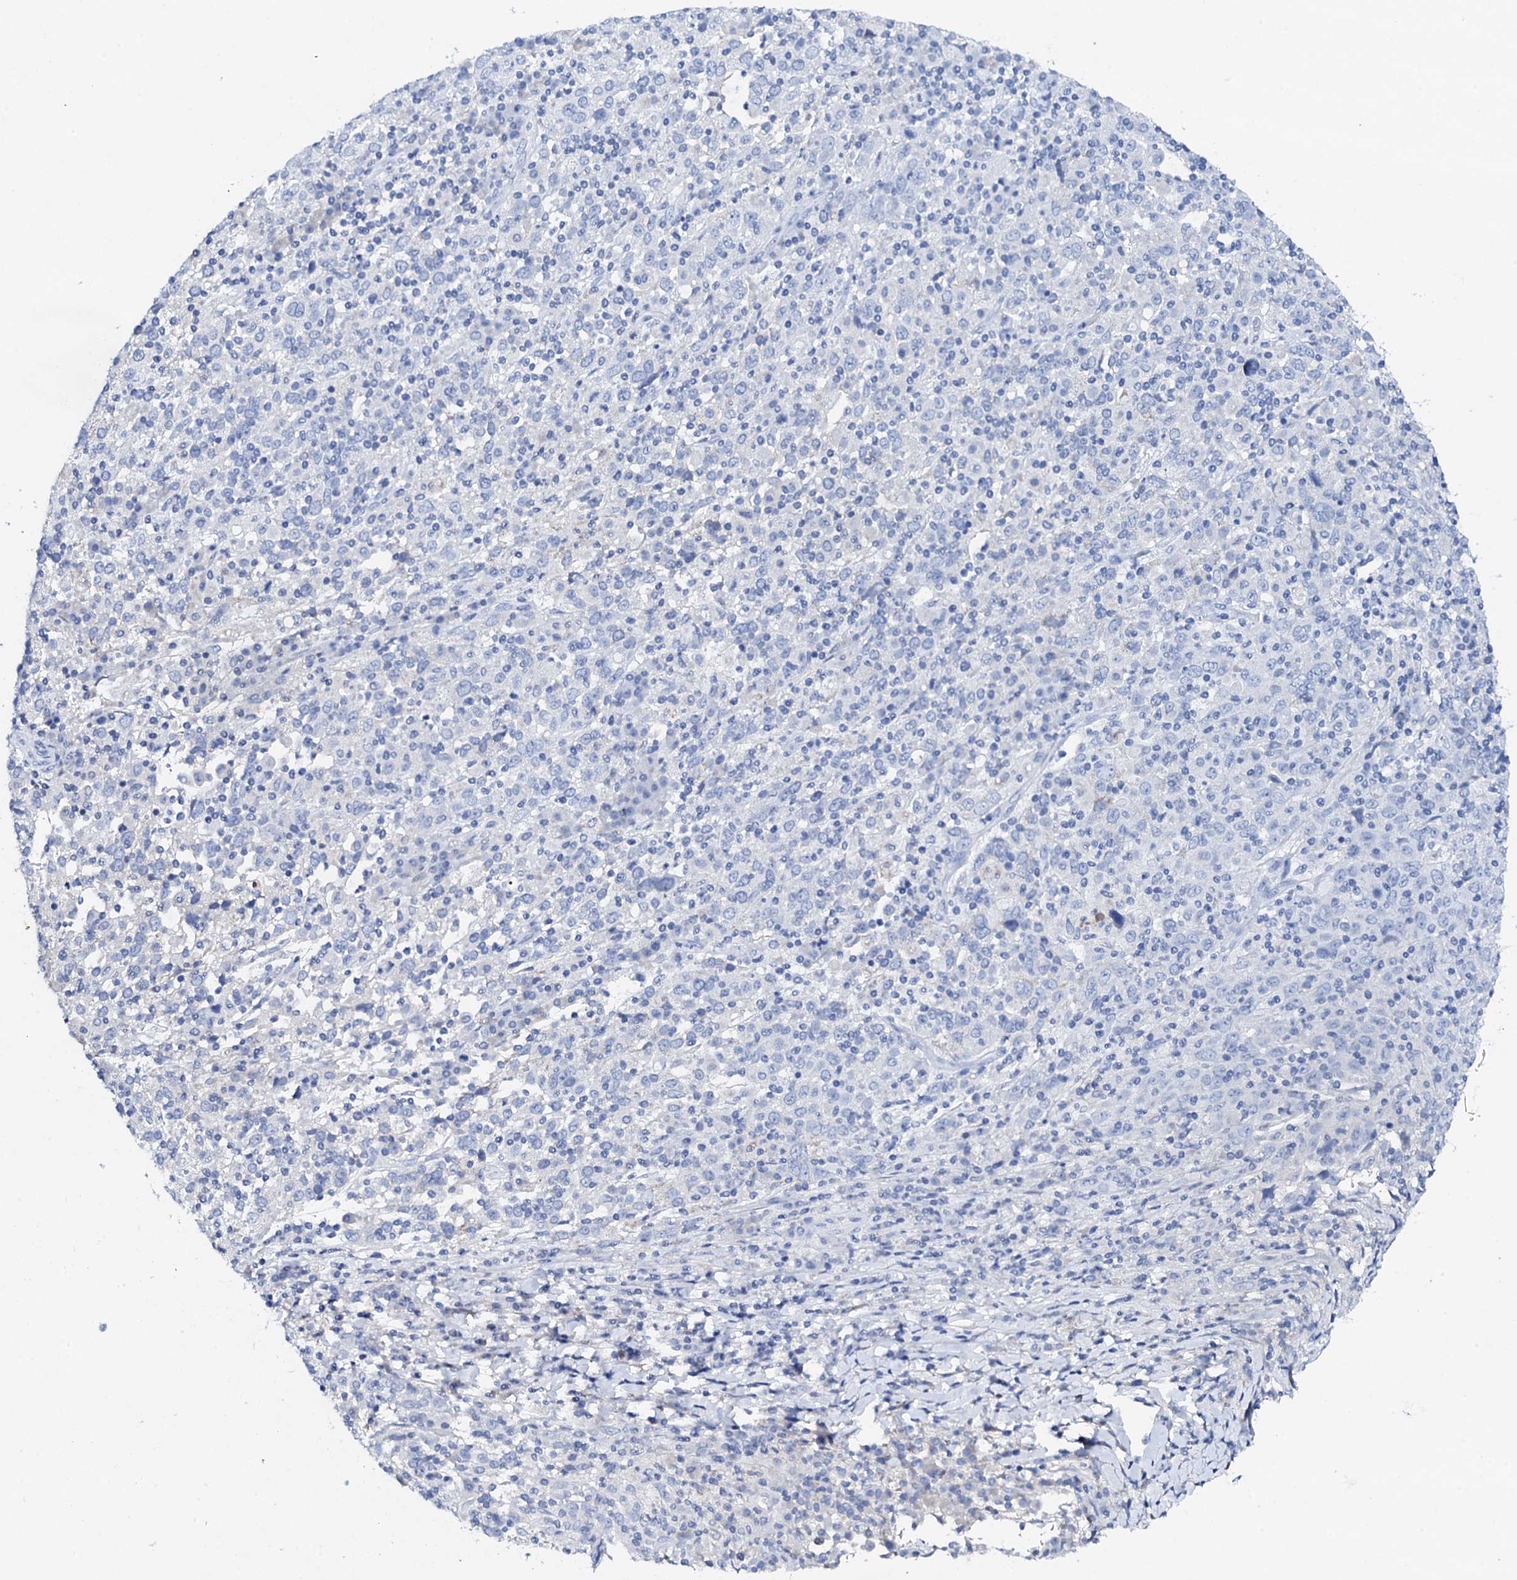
{"staining": {"intensity": "negative", "quantity": "none", "location": "none"}, "tissue": "cervical cancer", "cell_type": "Tumor cells", "image_type": "cancer", "snomed": [{"axis": "morphology", "description": "Squamous cell carcinoma, NOS"}, {"axis": "topography", "description": "Cervix"}], "caption": "Immunohistochemical staining of cervical cancer demonstrates no significant expression in tumor cells. The staining is performed using DAB (3,3'-diaminobenzidine) brown chromogen with nuclei counter-stained in using hematoxylin.", "gene": "FBXL16", "patient": {"sex": "female", "age": 46}}